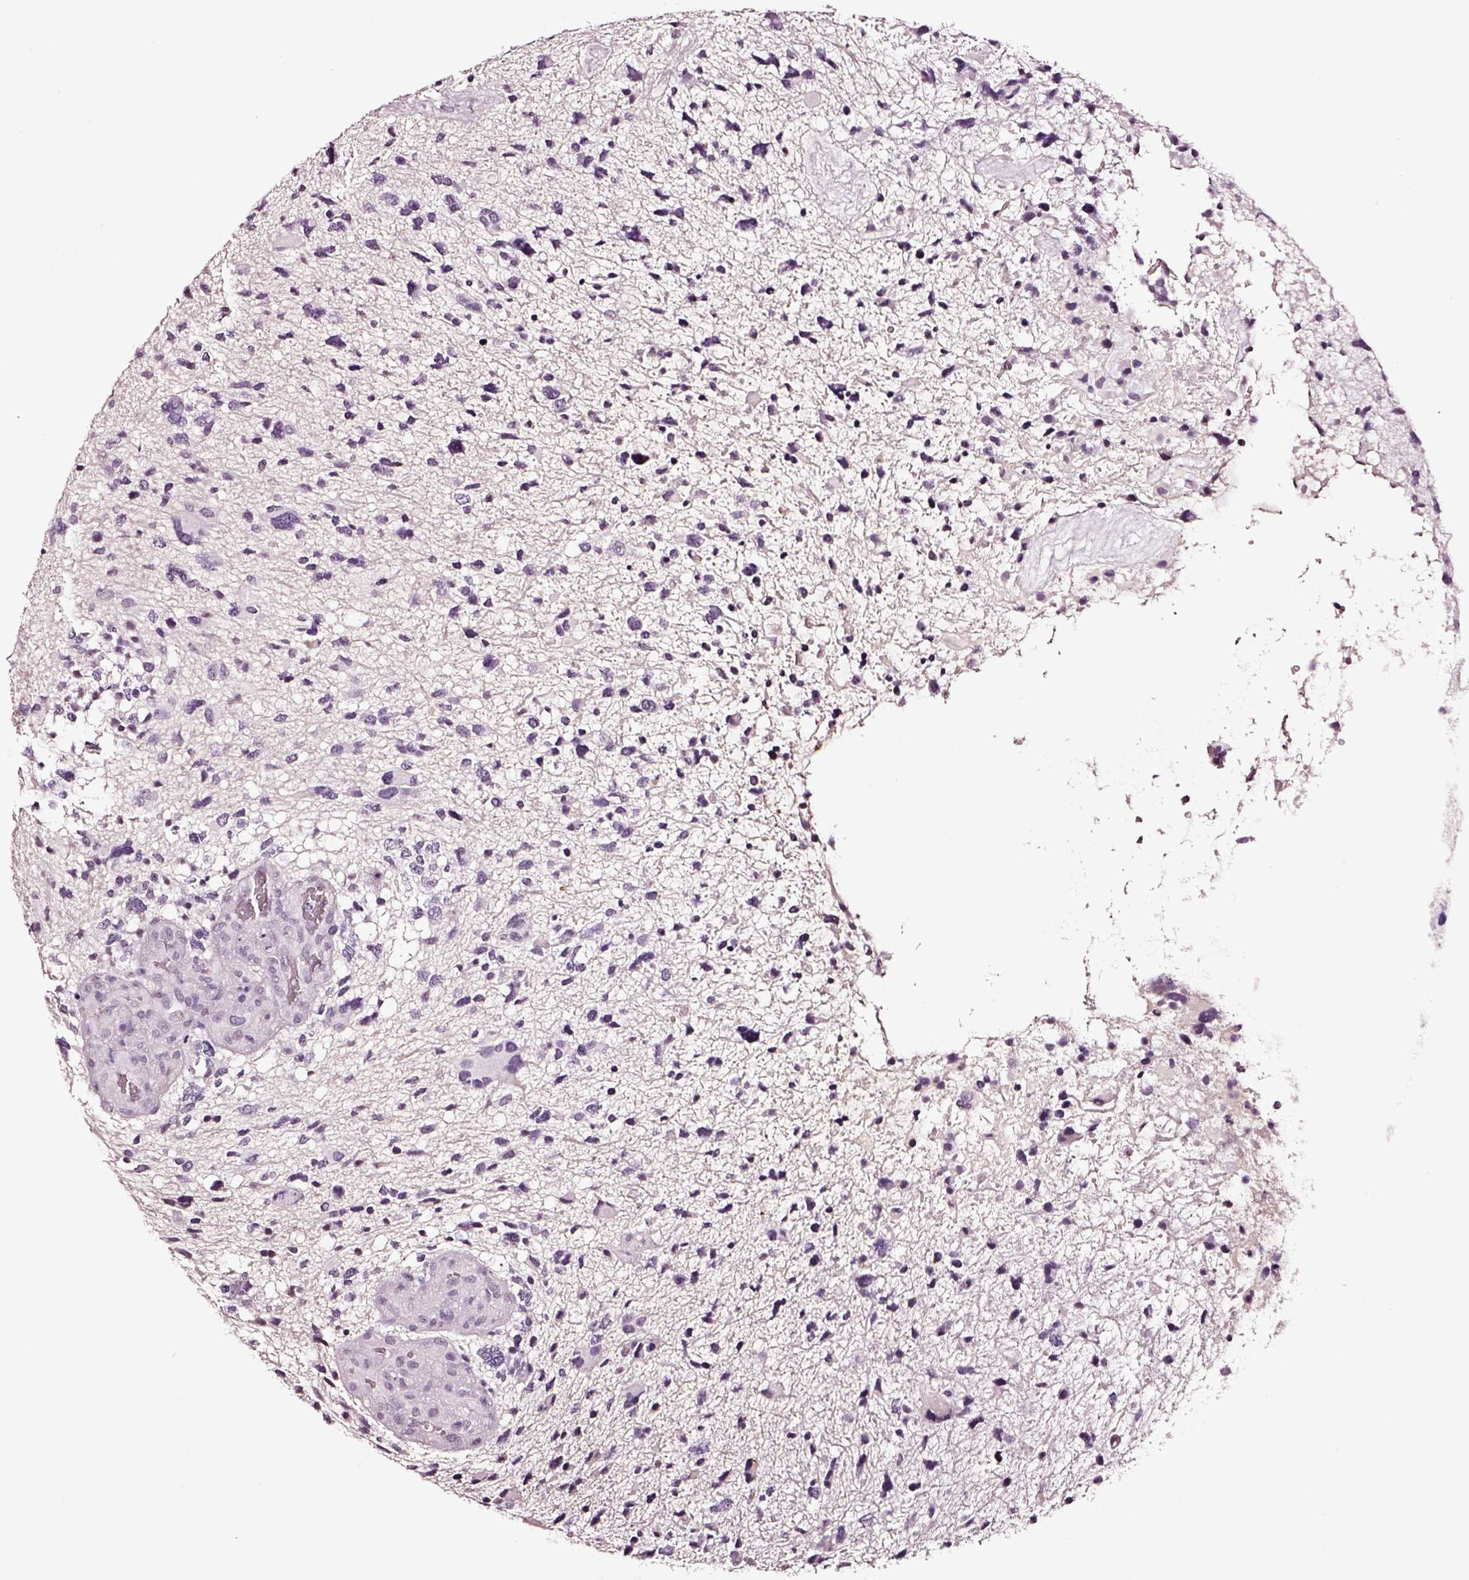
{"staining": {"intensity": "negative", "quantity": "none", "location": "none"}, "tissue": "glioma", "cell_type": "Tumor cells", "image_type": "cancer", "snomed": [{"axis": "morphology", "description": "Glioma, malignant, High grade"}, {"axis": "topography", "description": "Brain"}], "caption": "This is a image of IHC staining of malignant glioma (high-grade), which shows no expression in tumor cells.", "gene": "SMIM17", "patient": {"sex": "female", "age": 11}}